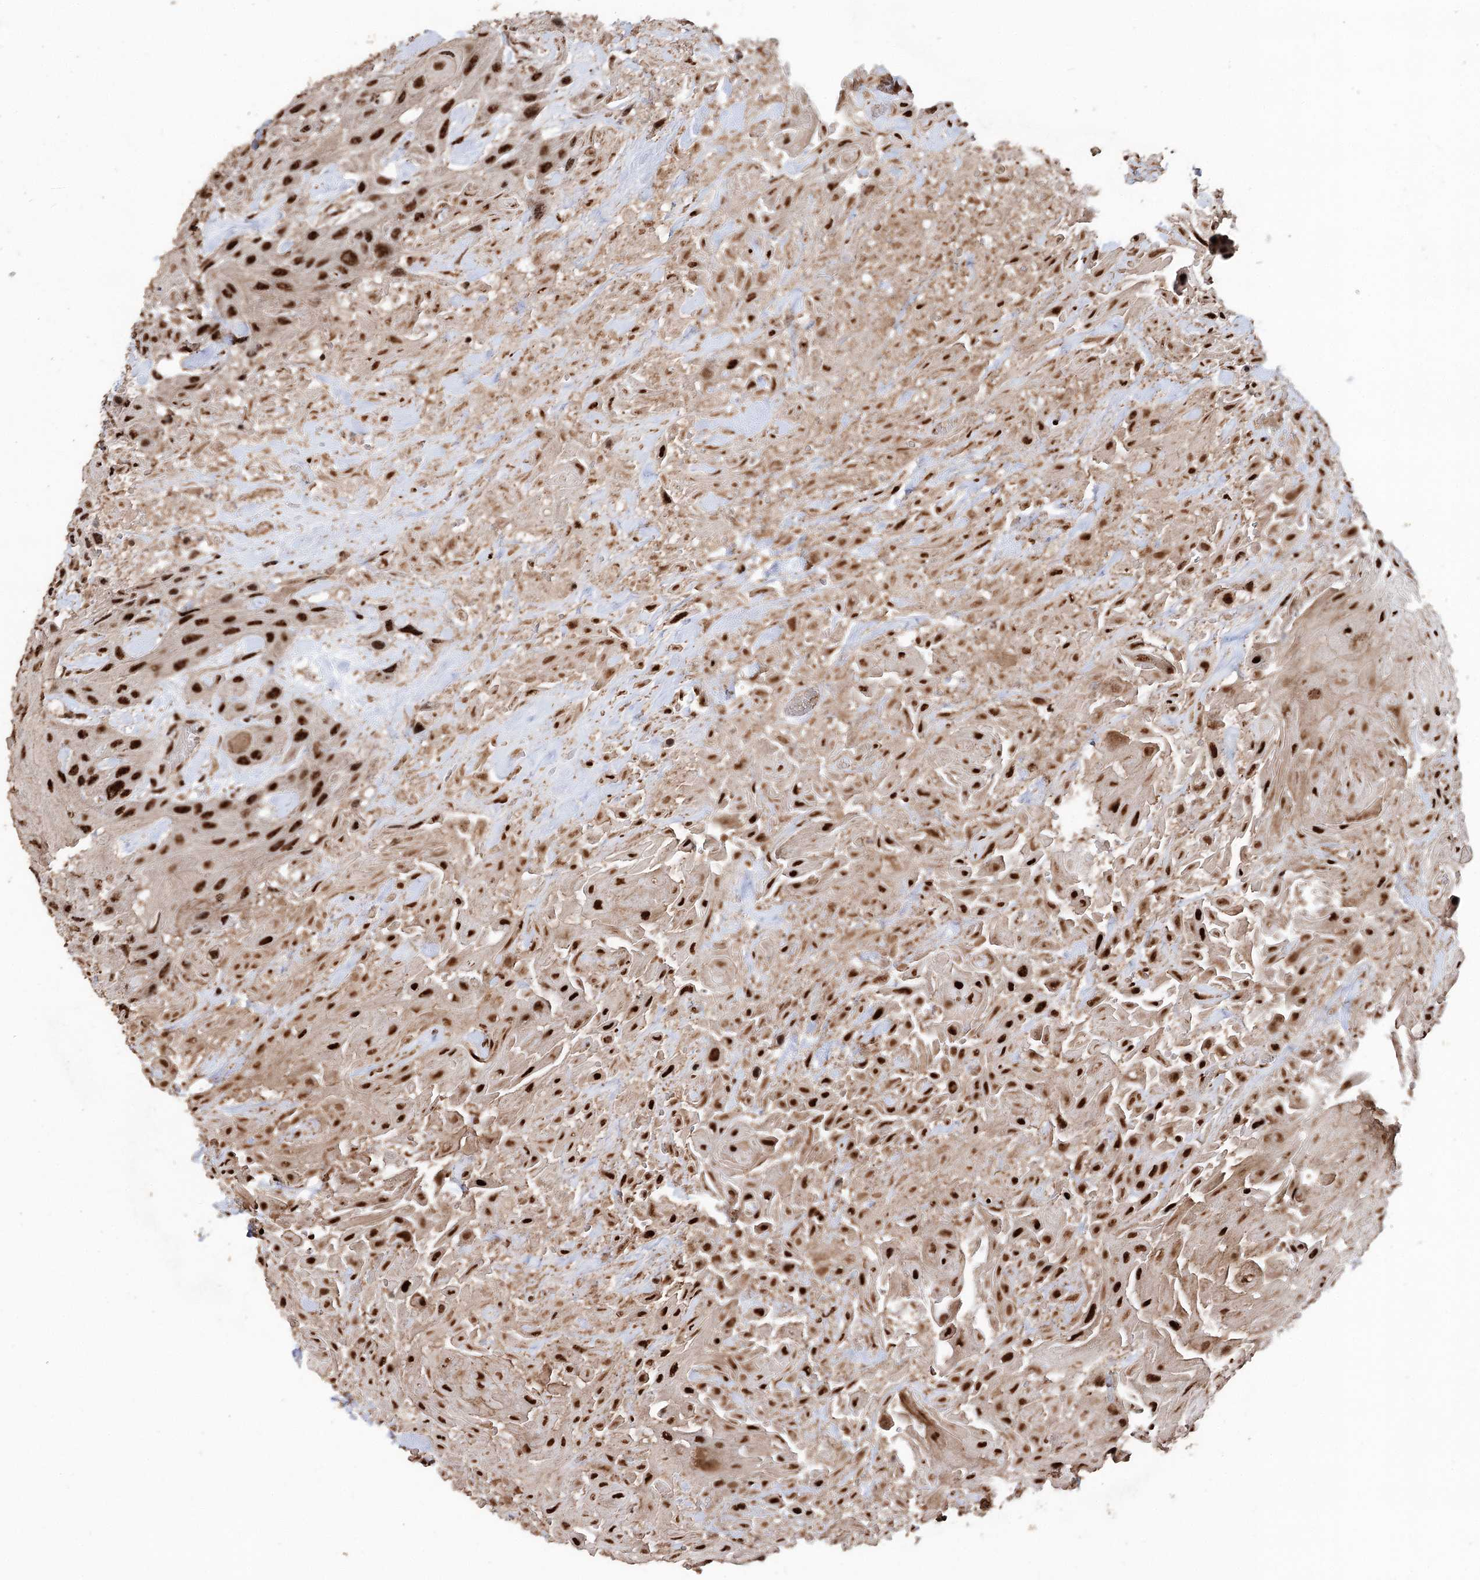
{"staining": {"intensity": "strong", "quantity": ">75%", "location": "nuclear"}, "tissue": "head and neck cancer", "cell_type": "Tumor cells", "image_type": "cancer", "snomed": [{"axis": "morphology", "description": "Squamous cell carcinoma, NOS"}, {"axis": "topography", "description": "Head-Neck"}], "caption": "There is high levels of strong nuclear positivity in tumor cells of head and neck squamous cell carcinoma, as demonstrated by immunohistochemical staining (brown color).", "gene": "U2SURP", "patient": {"sex": "male", "age": 81}}